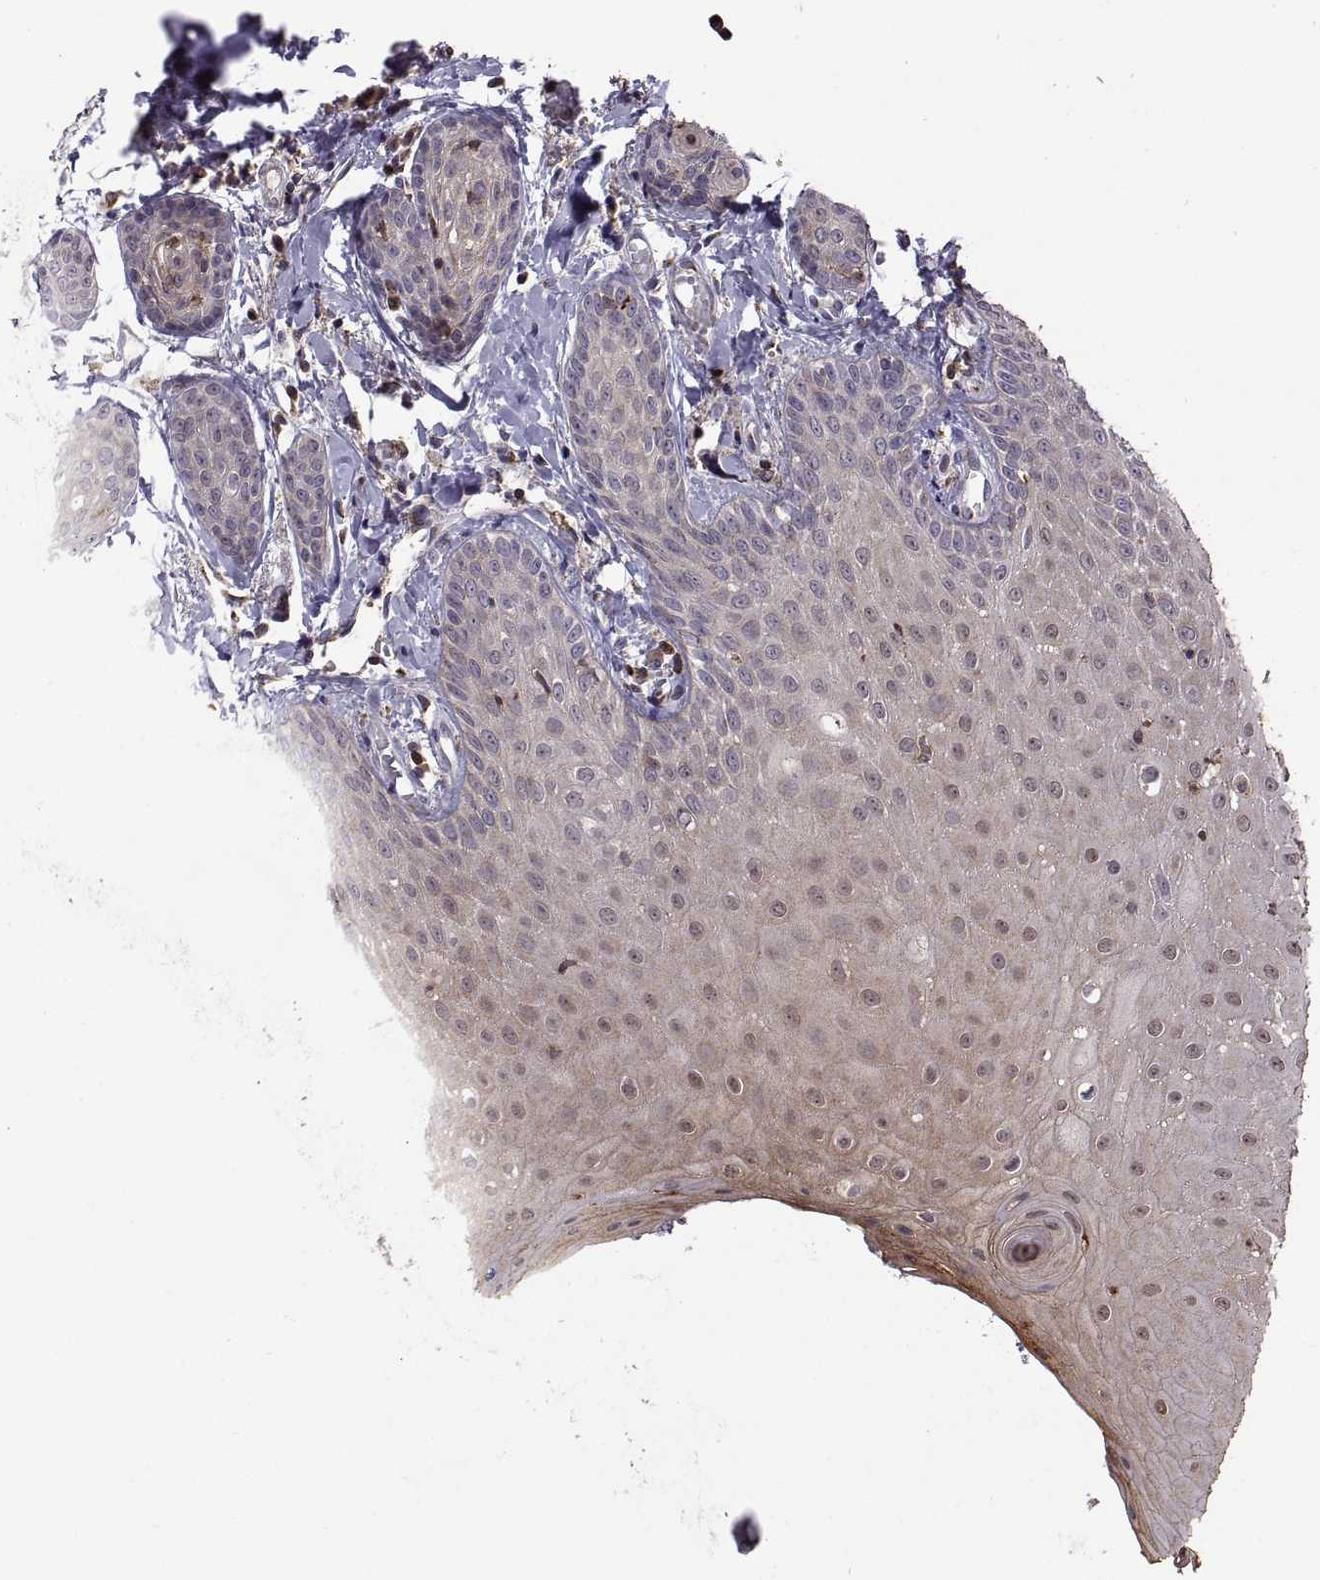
{"staining": {"intensity": "negative", "quantity": "none", "location": "none"}, "tissue": "head and neck cancer", "cell_type": "Tumor cells", "image_type": "cancer", "snomed": [{"axis": "morphology", "description": "Normal tissue, NOS"}, {"axis": "morphology", "description": "Squamous cell carcinoma, NOS"}, {"axis": "topography", "description": "Oral tissue"}, {"axis": "topography", "description": "Salivary gland"}, {"axis": "topography", "description": "Head-Neck"}], "caption": "IHC histopathology image of head and neck cancer stained for a protein (brown), which displays no staining in tumor cells.", "gene": "ACAP1", "patient": {"sex": "female", "age": 62}}